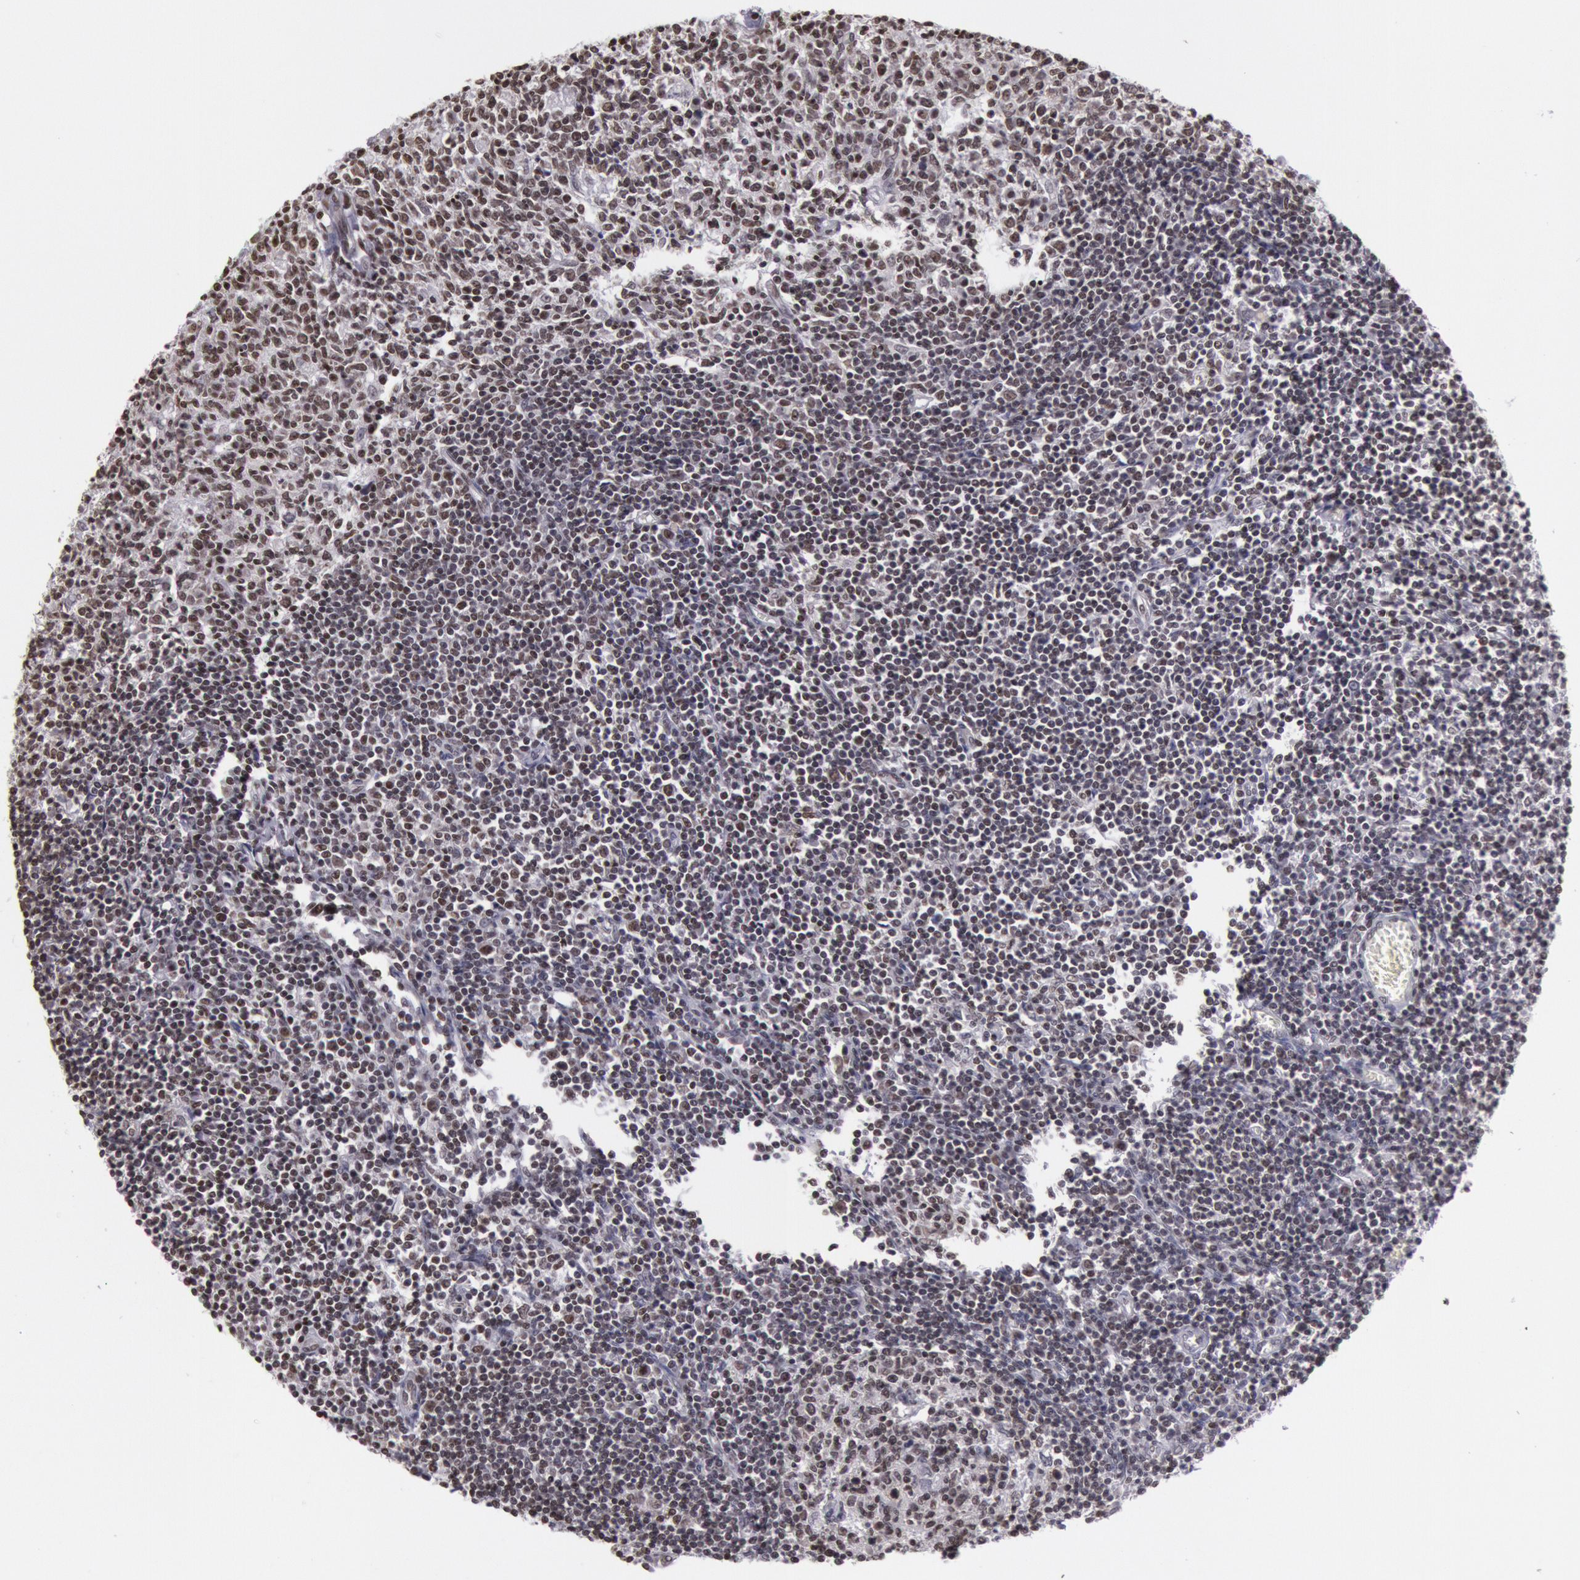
{"staining": {"intensity": "moderate", "quantity": ">75%", "location": "nuclear"}, "tissue": "lymph node", "cell_type": "Germinal center cells", "image_type": "normal", "snomed": [{"axis": "morphology", "description": "Normal tissue, NOS"}, {"axis": "topography", "description": "Lymph node"}], "caption": "Benign lymph node displays moderate nuclear expression in about >75% of germinal center cells.", "gene": "NKAP", "patient": {"sex": "female", "age": 55}}